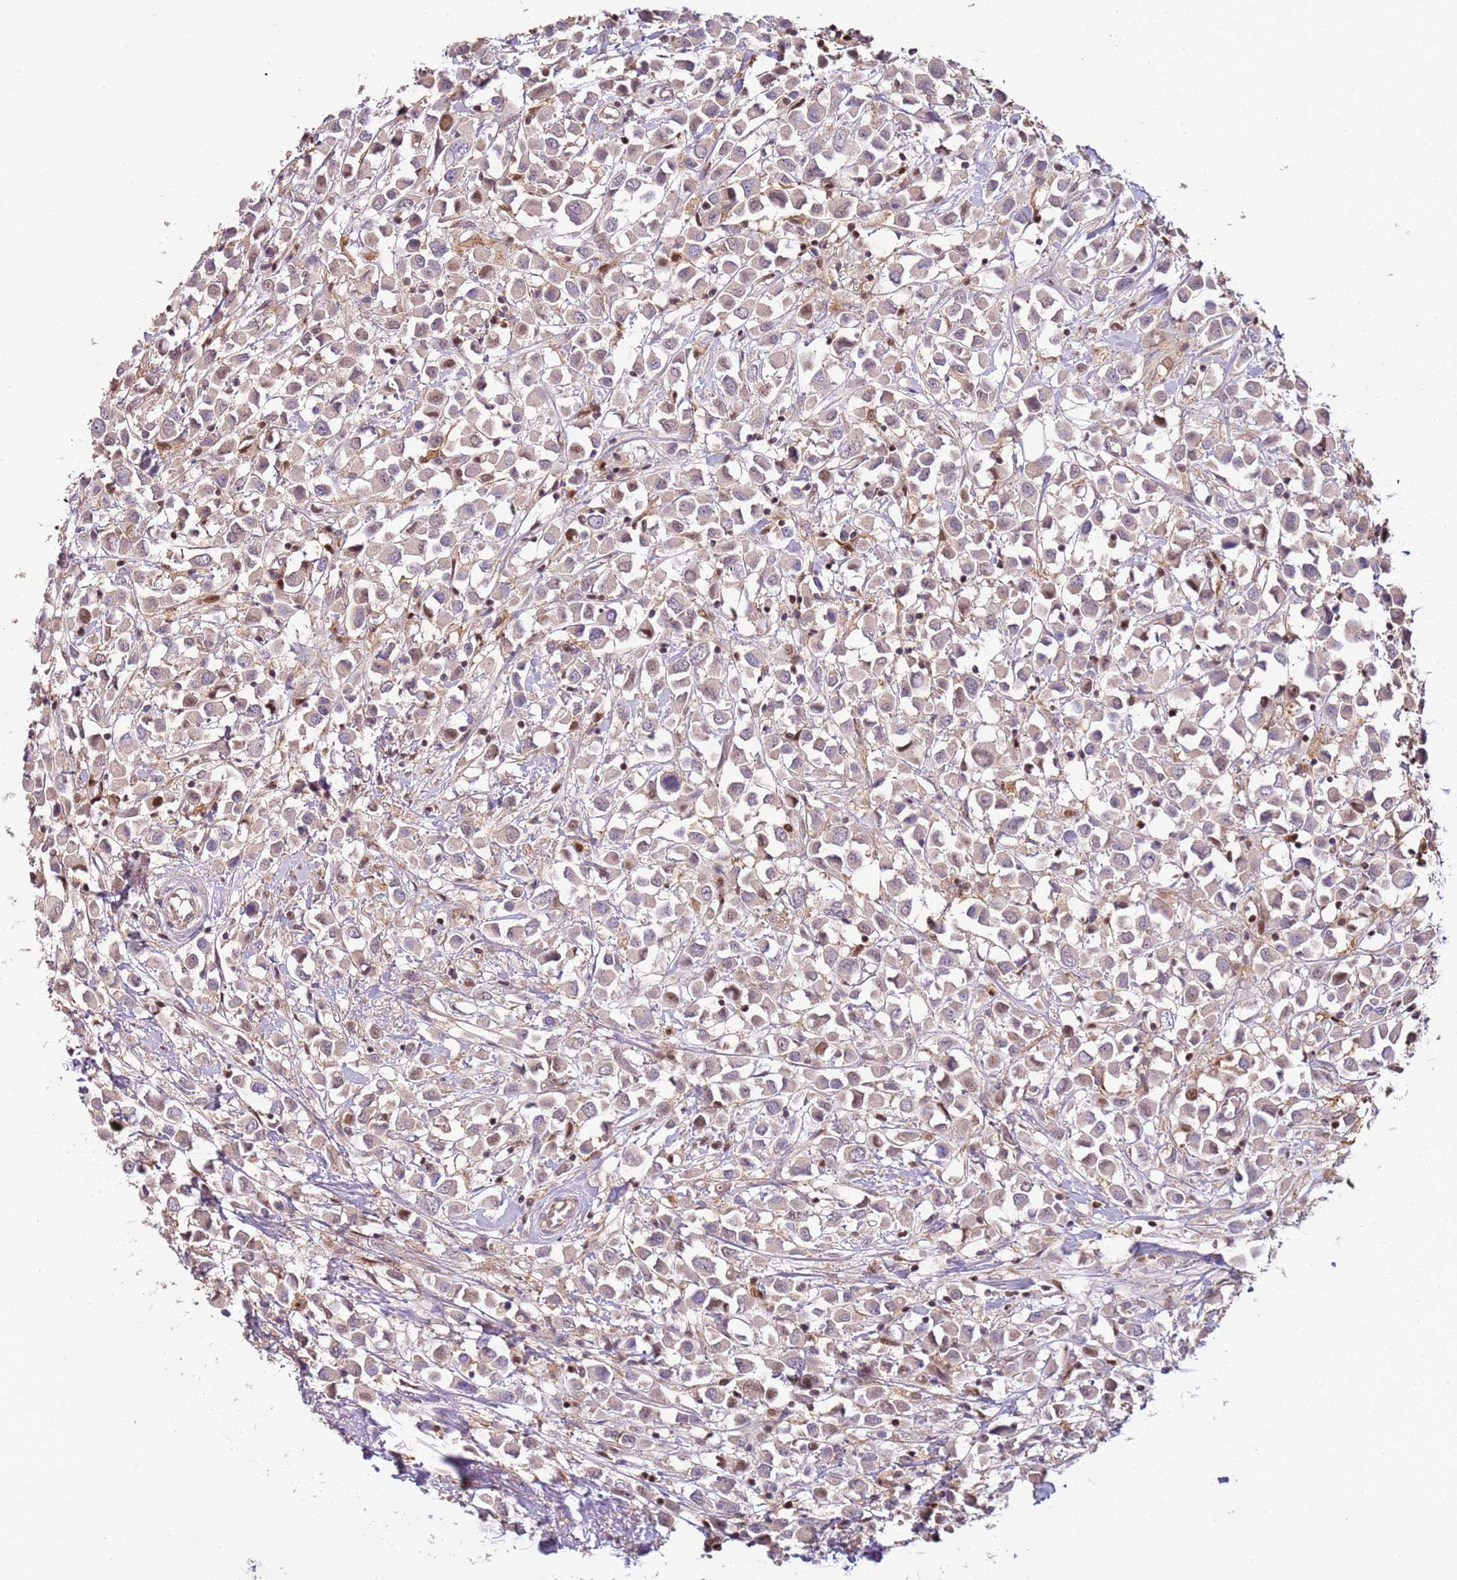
{"staining": {"intensity": "weak", "quantity": "25%-75%", "location": "cytoplasmic/membranous"}, "tissue": "breast cancer", "cell_type": "Tumor cells", "image_type": "cancer", "snomed": [{"axis": "morphology", "description": "Duct carcinoma"}, {"axis": "topography", "description": "Breast"}], "caption": "There is low levels of weak cytoplasmic/membranous positivity in tumor cells of breast cancer, as demonstrated by immunohistochemical staining (brown color).", "gene": "GSTO2", "patient": {"sex": "female", "age": 61}}